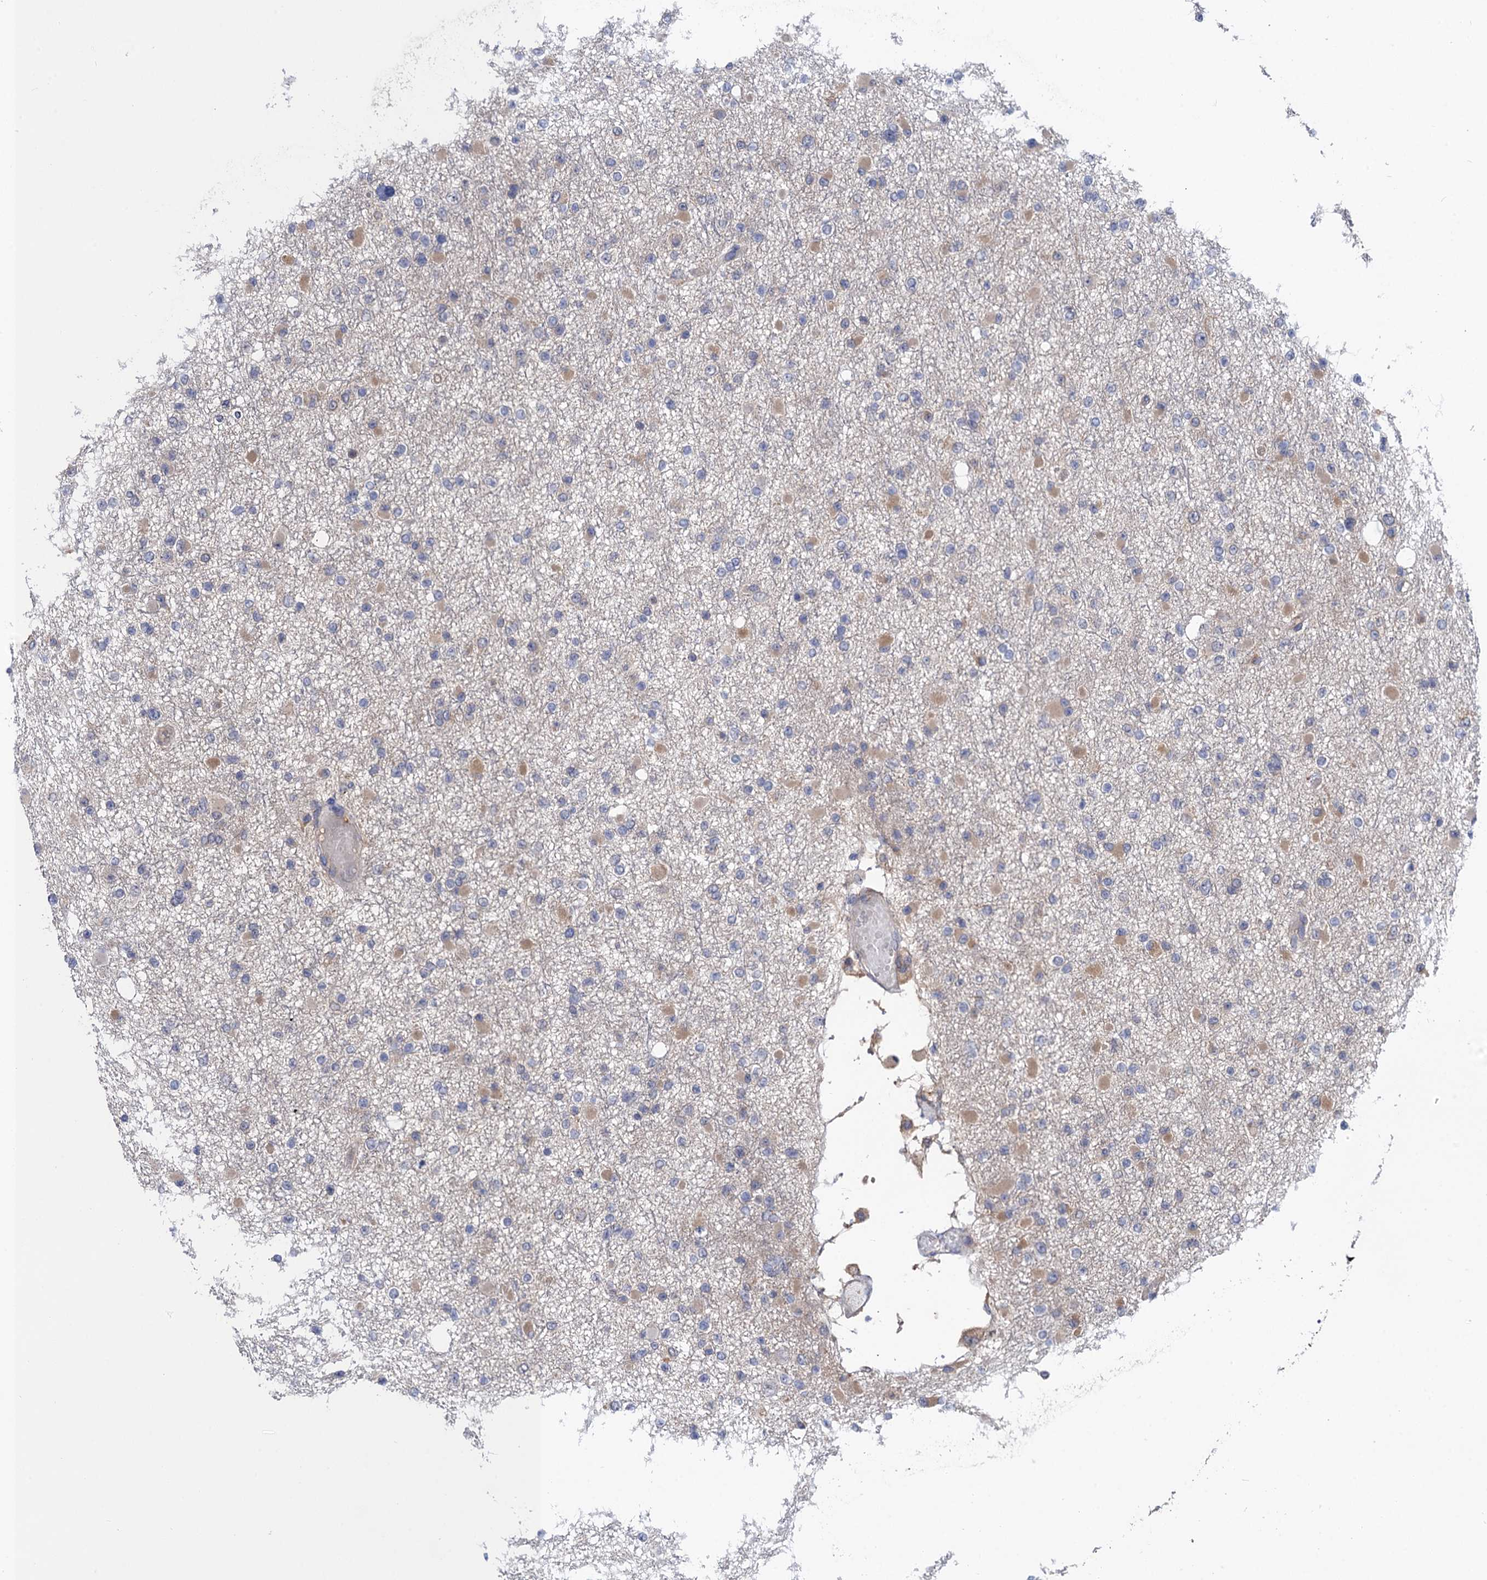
{"staining": {"intensity": "moderate", "quantity": "<25%", "location": "cytoplasmic/membranous"}, "tissue": "glioma", "cell_type": "Tumor cells", "image_type": "cancer", "snomed": [{"axis": "morphology", "description": "Glioma, malignant, Low grade"}, {"axis": "topography", "description": "Brain"}], "caption": "Immunohistochemistry (IHC) image of neoplastic tissue: glioma stained using IHC shows low levels of moderate protein expression localized specifically in the cytoplasmic/membranous of tumor cells, appearing as a cytoplasmic/membranous brown color.", "gene": "NEK8", "patient": {"sex": "female", "age": 22}}